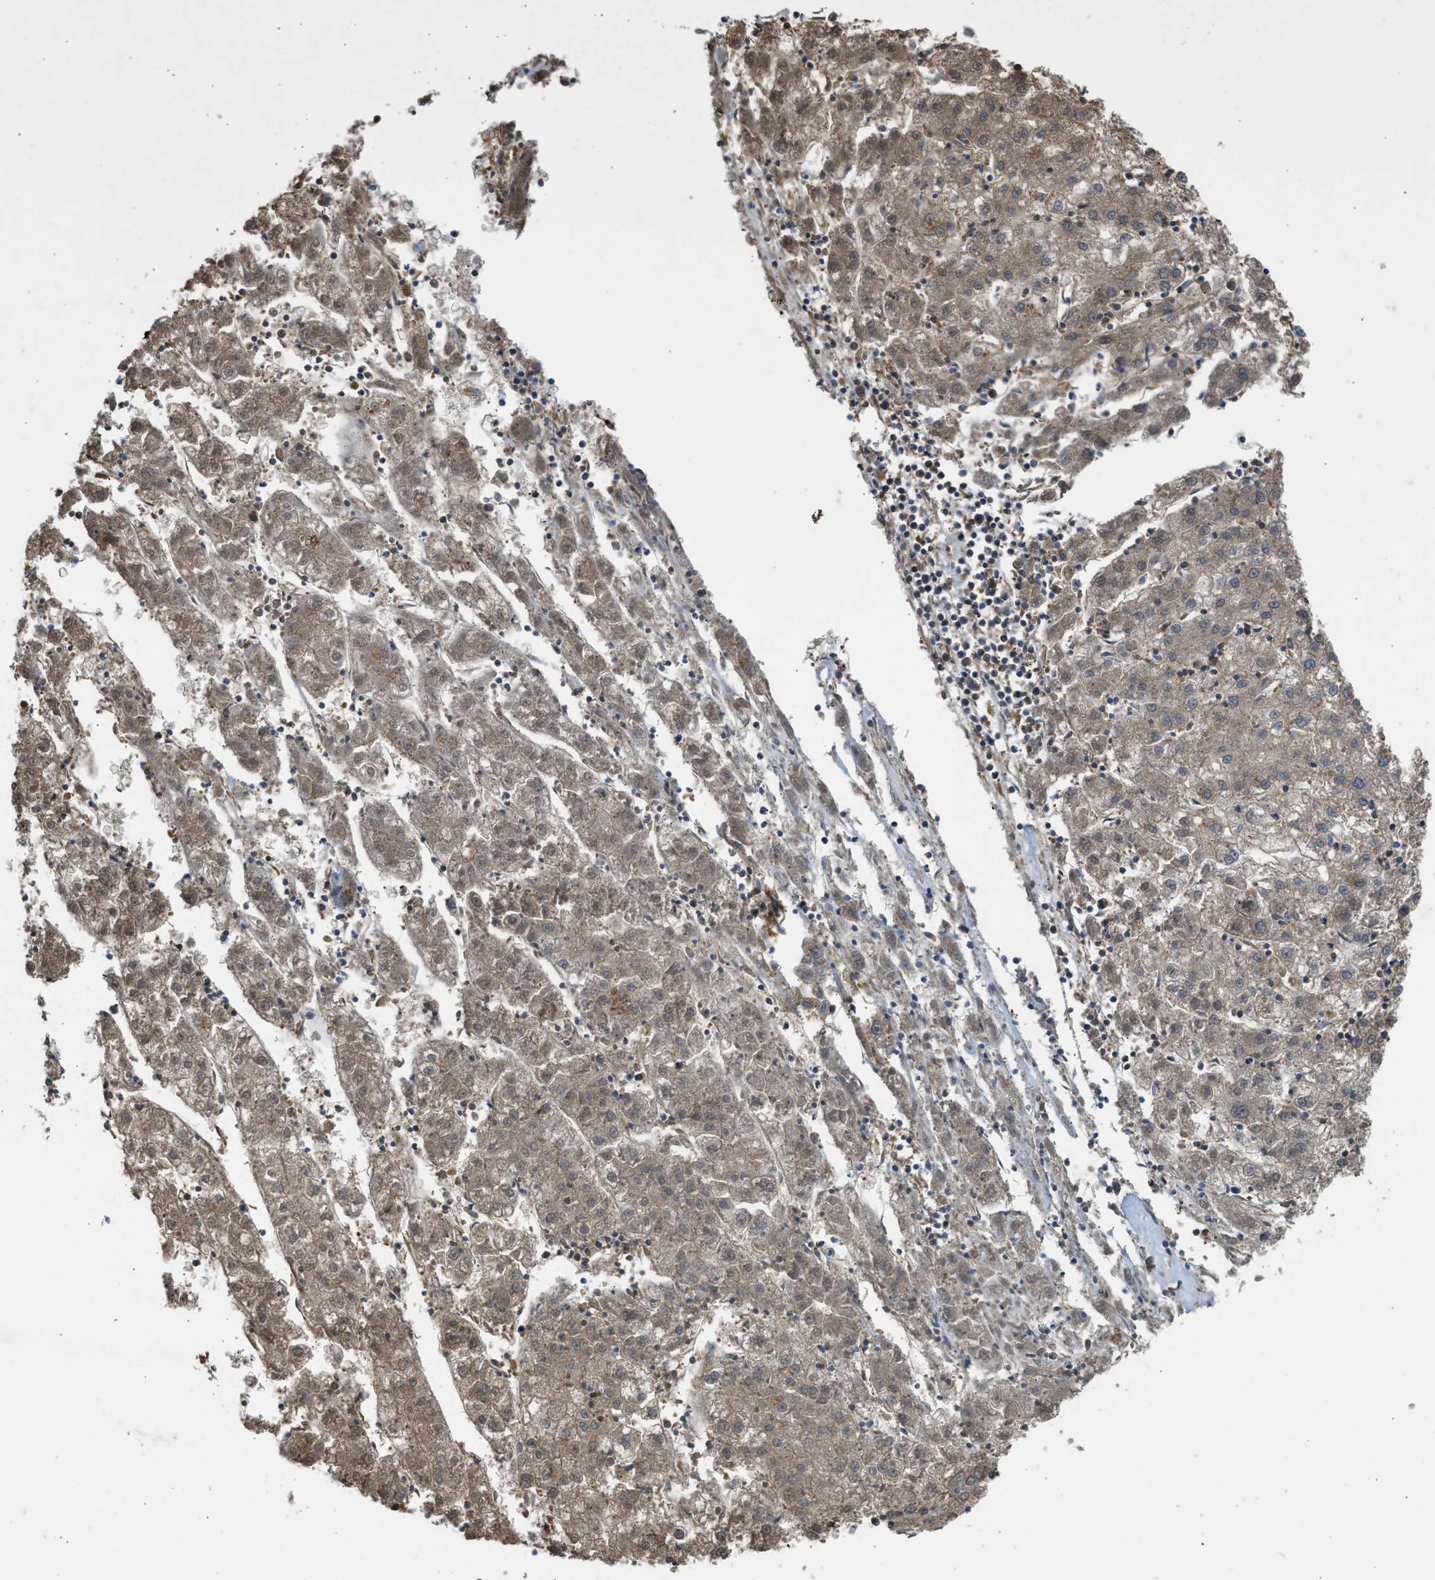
{"staining": {"intensity": "weak", "quantity": "25%-75%", "location": "cytoplasmic/membranous"}, "tissue": "liver cancer", "cell_type": "Tumor cells", "image_type": "cancer", "snomed": [{"axis": "morphology", "description": "Carcinoma, Hepatocellular, NOS"}, {"axis": "topography", "description": "Liver"}], "caption": "The histopathology image demonstrates immunohistochemical staining of liver cancer (hepatocellular carcinoma). There is weak cytoplasmic/membranous staining is present in approximately 25%-75% of tumor cells.", "gene": "CYP1A1", "patient": {"sex": "male", "age": 72}}